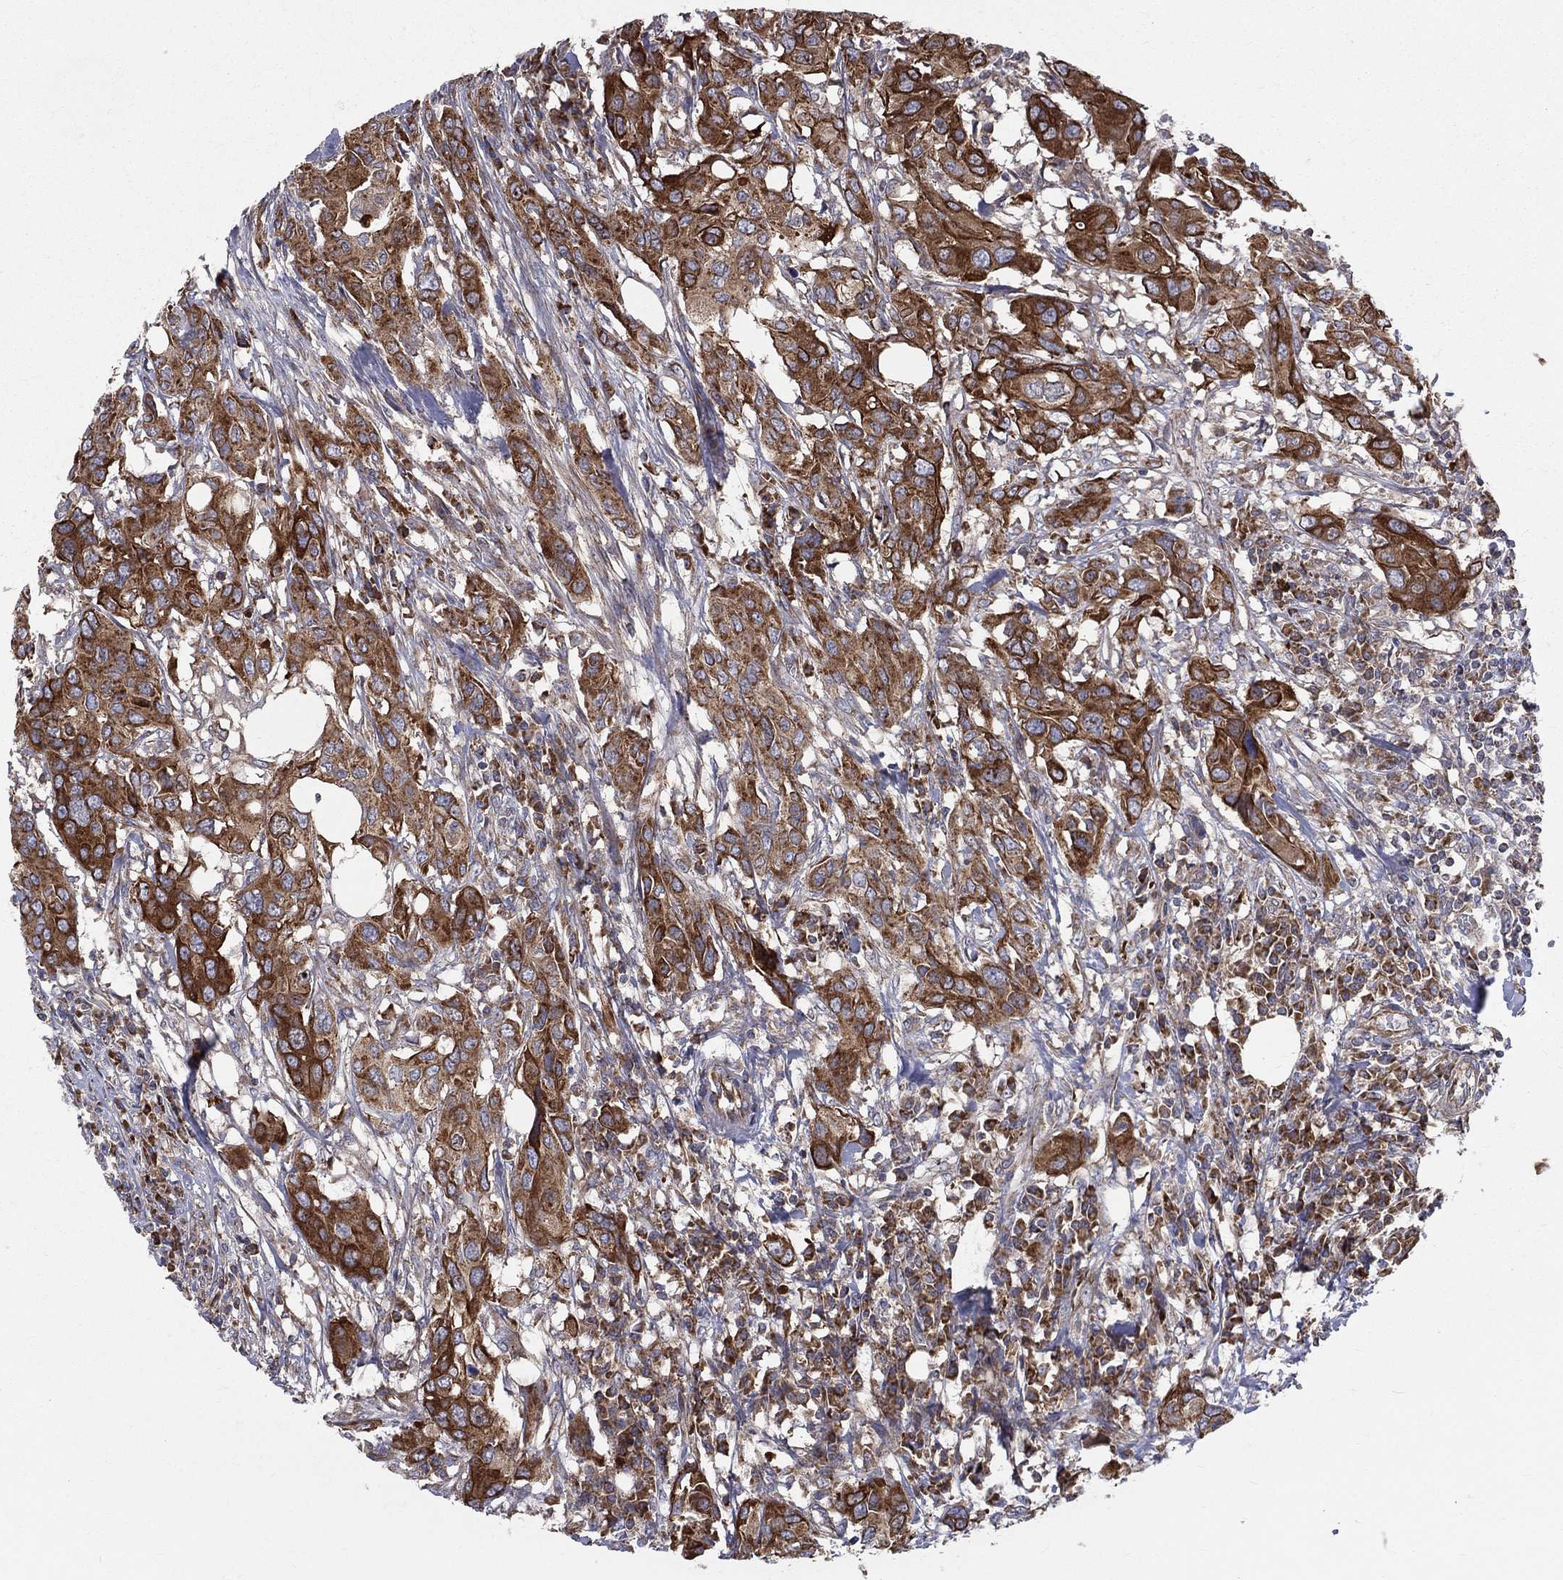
{"staining": {"intensity": "strong", "quantity": ">75%", "location": "cytoplasmic/membranous"}, "tissue": "urothelial cancer", "cell_type": "Tumor cells", "image_type": "cancer", "snomed": [{"axis": "morphology", "description": "Urothelial carcinoma, NOS"}, {"axis": "morphology", "description": "Urothelial carcinoma, High grade"}, {"axis": "topography", "description": "Urinary bladder"}], "caption": "Immunohistochemical staining of urothelial cancer exhibits high levels of strong cytoplasmic/membranous protein expression in about >75% of tumor cells. Nuclei are stained in blue.", "gene": "MIX23", "patient": {"sex": "male", "age": 63}}